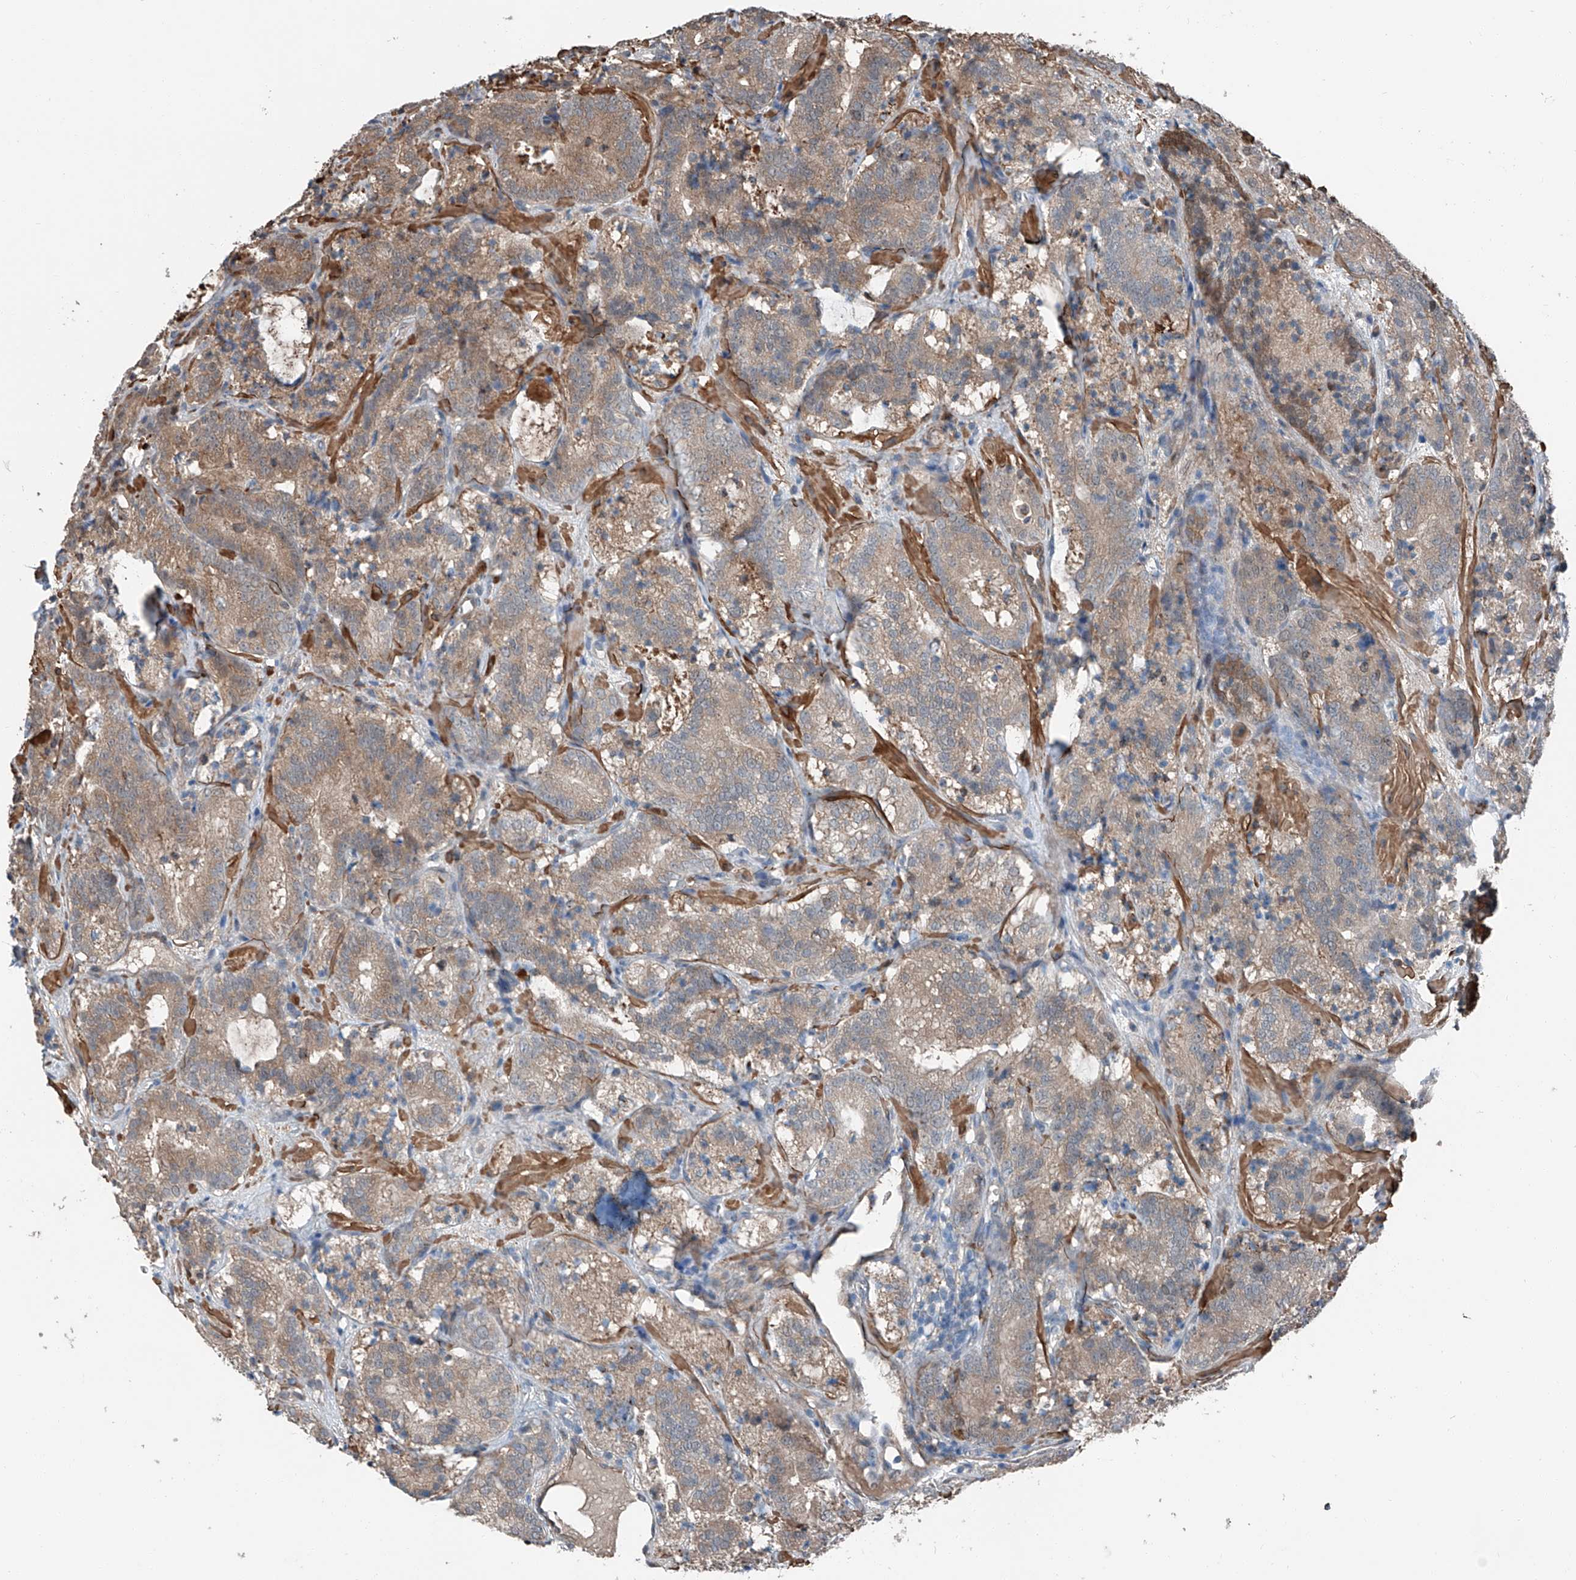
{"staining": {"intensity": "moderate", "quantity": "25%-75%", "location": "cytoplasmic/membranous"}, "tissue": "prostate cancer", "cell_type": "Tumor cells", "image_type": "cancer", "snomed": [{"axis": "morphology", "description": "Adenocarcinoma, High grade"}, {"axis": "topography", "description": "Prostate"}], "caption": "IHC of human adenocarcinoma (high-grade) (prostate) shows medium levels of moderate cytoplasmic/membranous staining in approximately 25%-75% of tumor cells.", "gene": "HSPA6", "patient": {"sex": "male", "age": 57}}